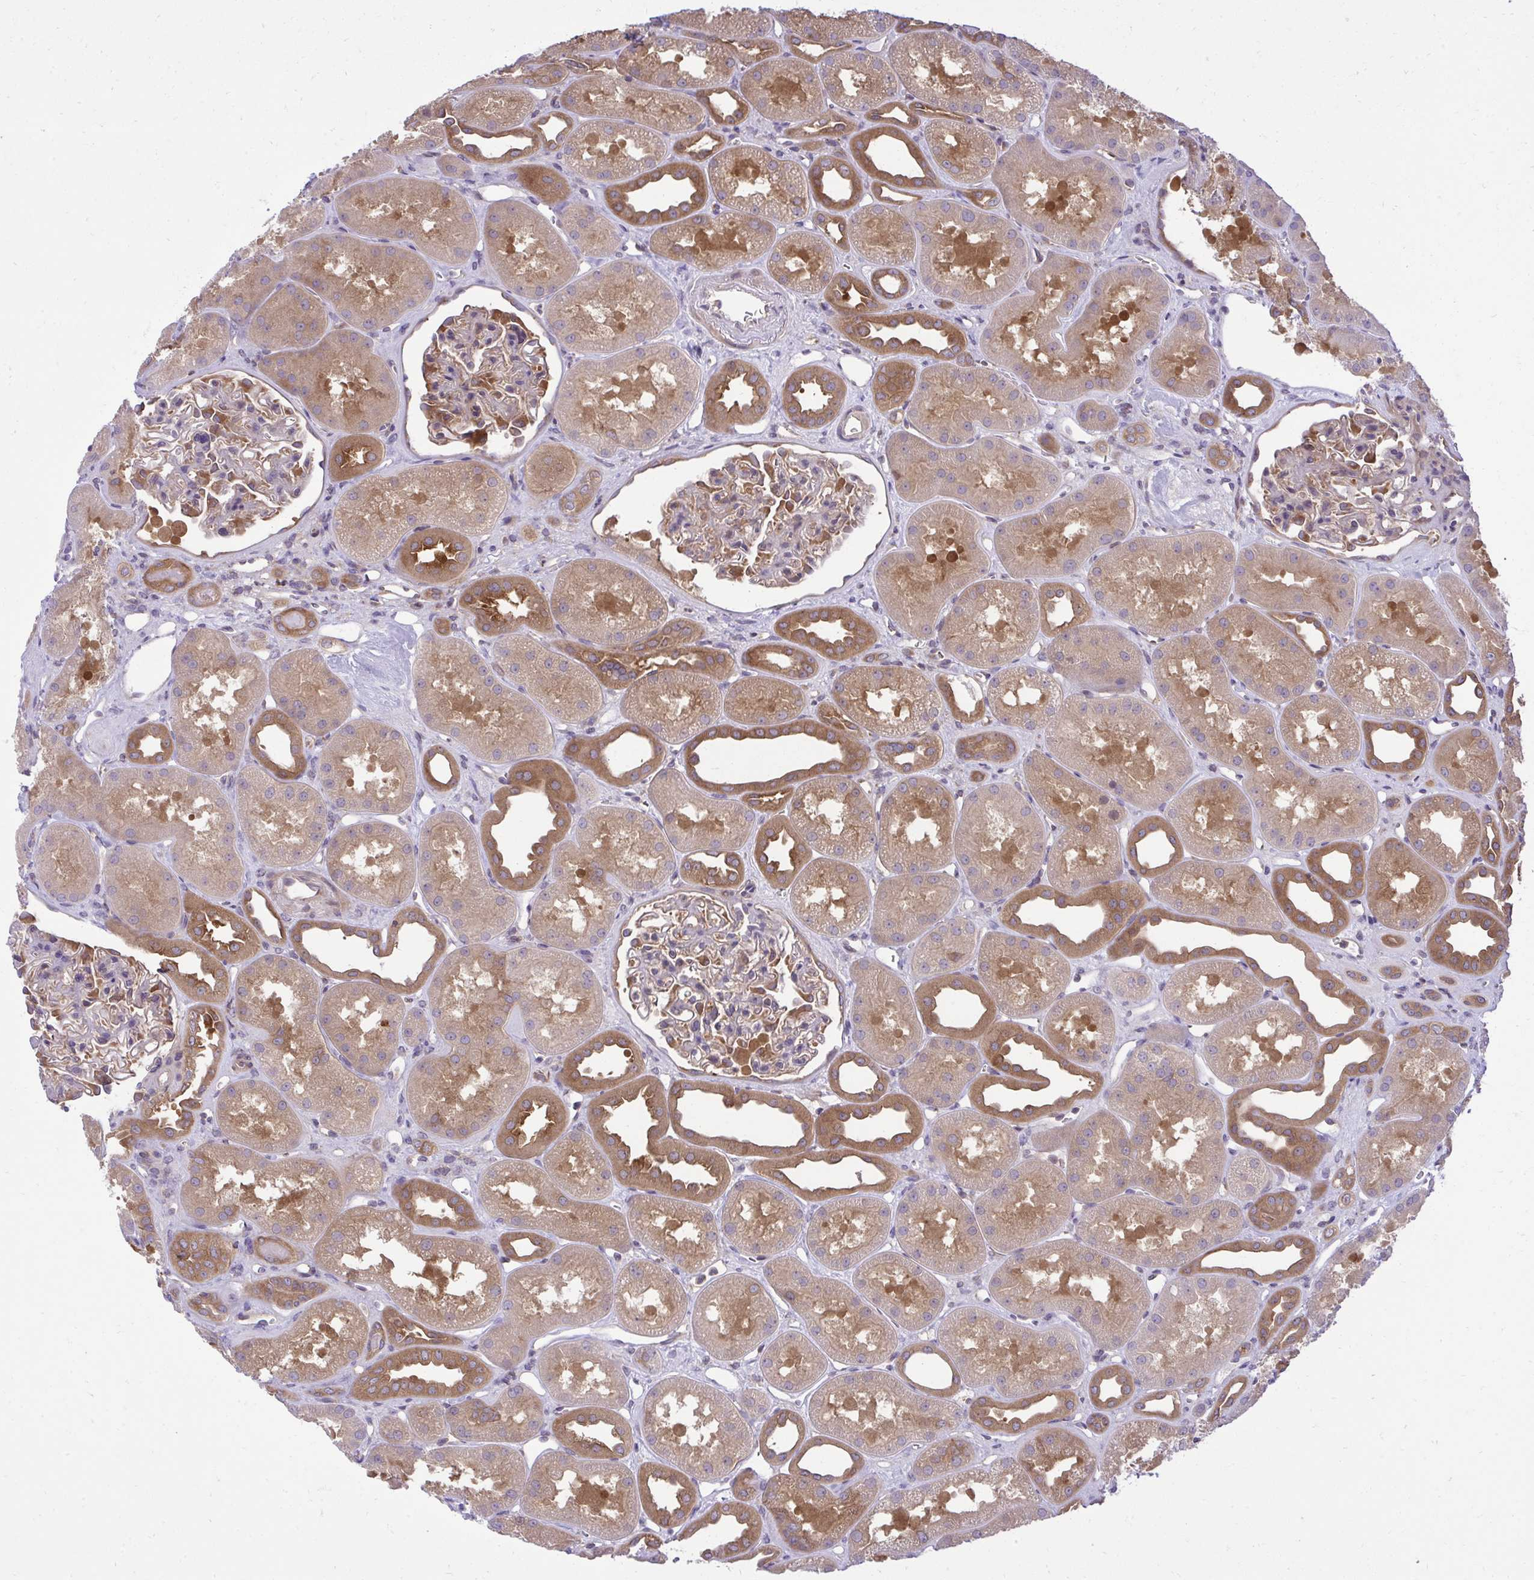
{"staining": {"intensity": "moderate", "quantity": "<25%", "location": "cytoplasmic/membranous"}, "tissue": "kidney", "cell_type": "Cells in glomeruli", "image_type": "normal", "snomed": [{"axis": "morphology", "description": "Normal tissue, NOS"}, {"axis": "topography", "description": "Kidney"}], "caption": "High-power microscopy captured an IHC image of normal kidney, revealing moderate cytoplasmic/membranous staining in about <25% of cells in glomeruli.", "gene": "PPP5C", "patient": {"sex": "male", "age": 61}}